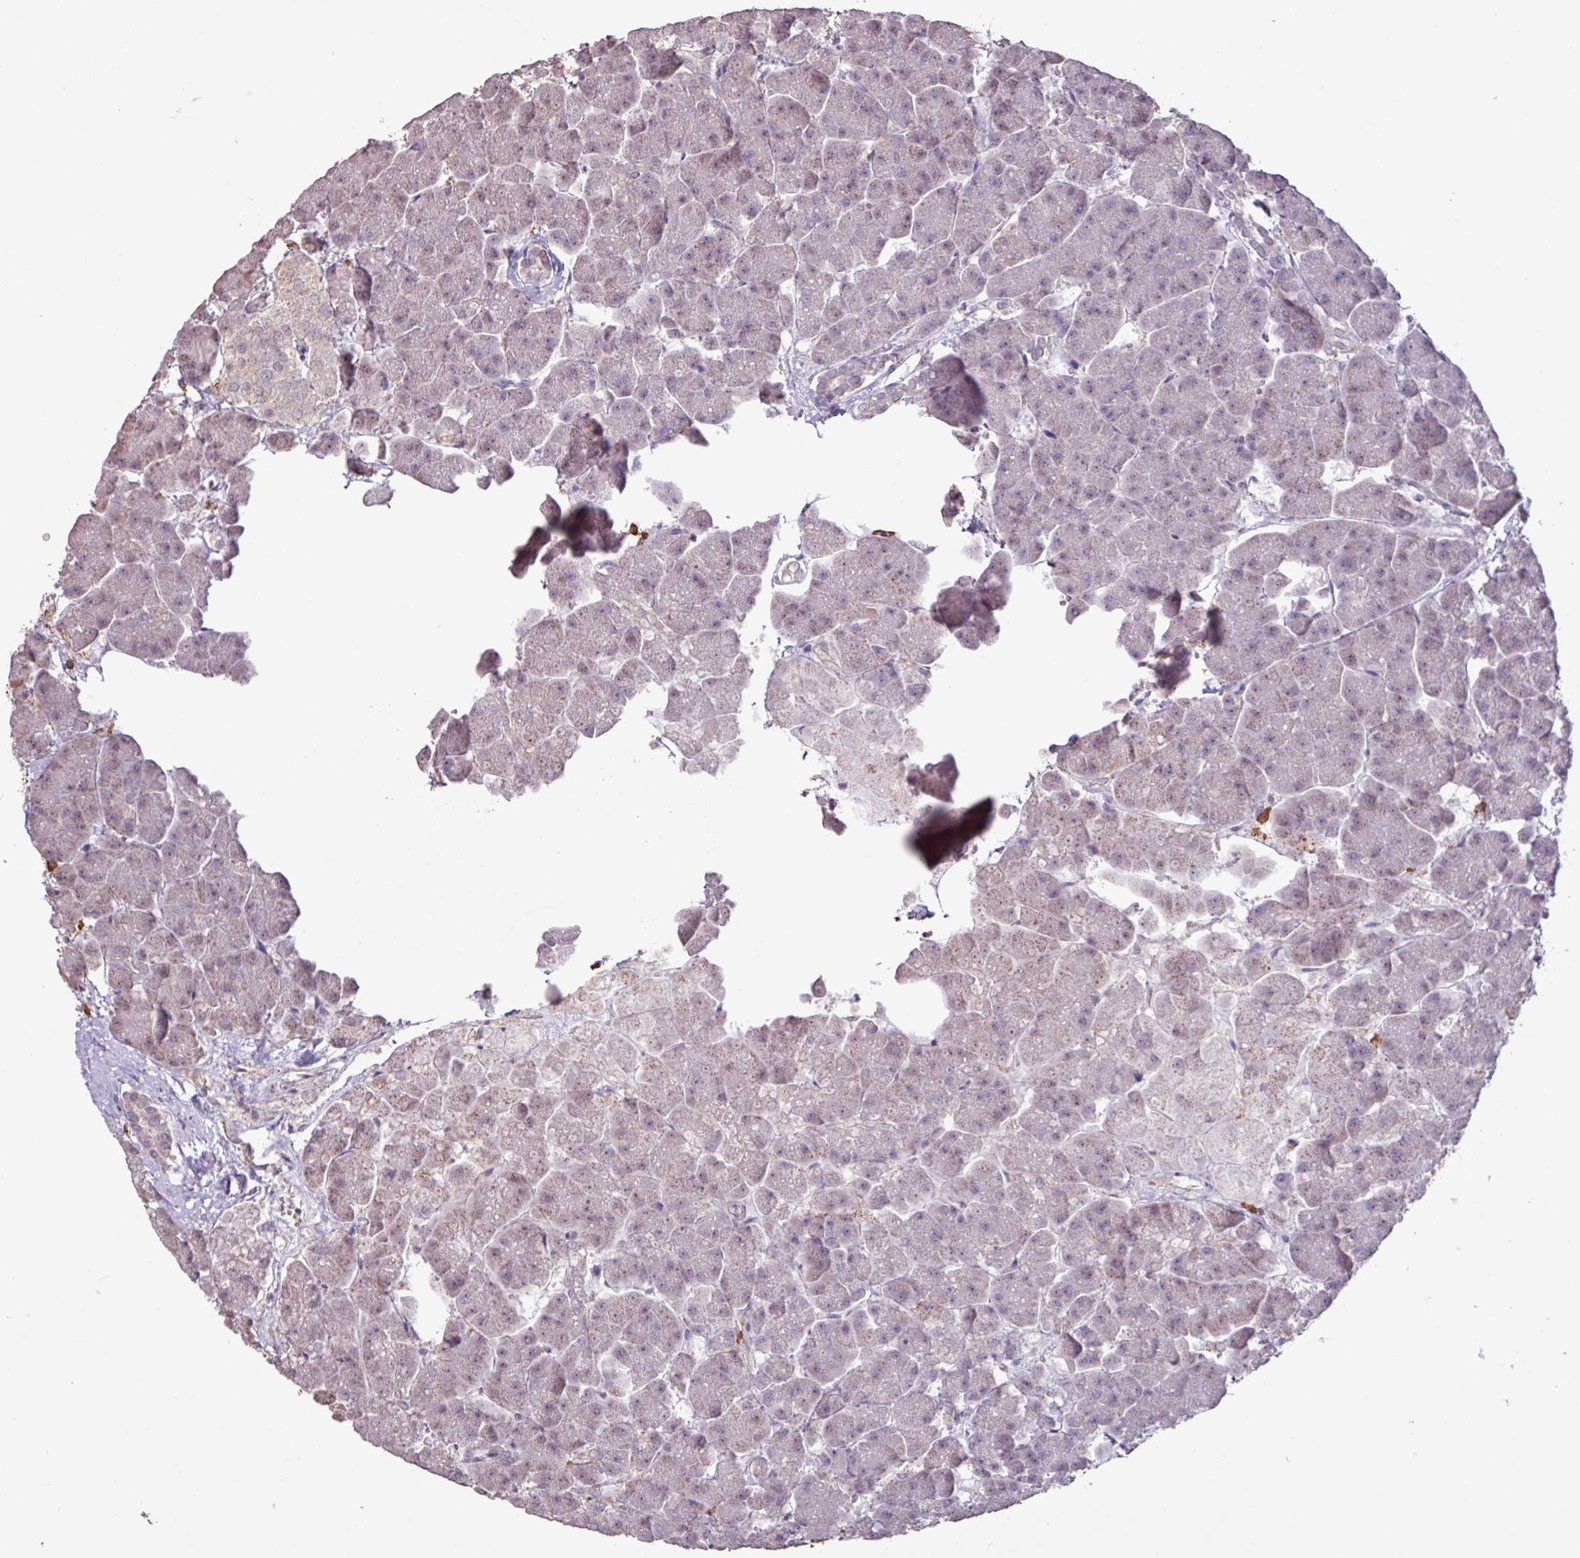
{"staining": {"intensity": "weak", "quantity": "25%-75%", "location": "nuclear"}, "tissue": "pancreas", "cell_type": "Exocrine glandular cells", "image_type": "normal", "snomed": [{"axis": "morphology", "description": "Normal tissue, NOS"}, {"axis": "topography", "description": "Pancreas"}, {"axis": "topography", "description": "Peripheral nerve tissue"}], "caption": "High-magnification brightfield microscopy of unremarkable pancreas stained with DAB (3,3'-diaminobenzidine) (brown) and counterstained with hematoxylin (blue). exocrine glandular cells exhibit weak nuclear staining is seen in about25%-75% of cells. The staining was performed using DAB to visualize the protein expression in brown, while the nuclei were stained in blue with hematoxylin (Magnification: 20x).", "gene": "L3MBTL3", "patient": {"sex": "male", "age": 54}}